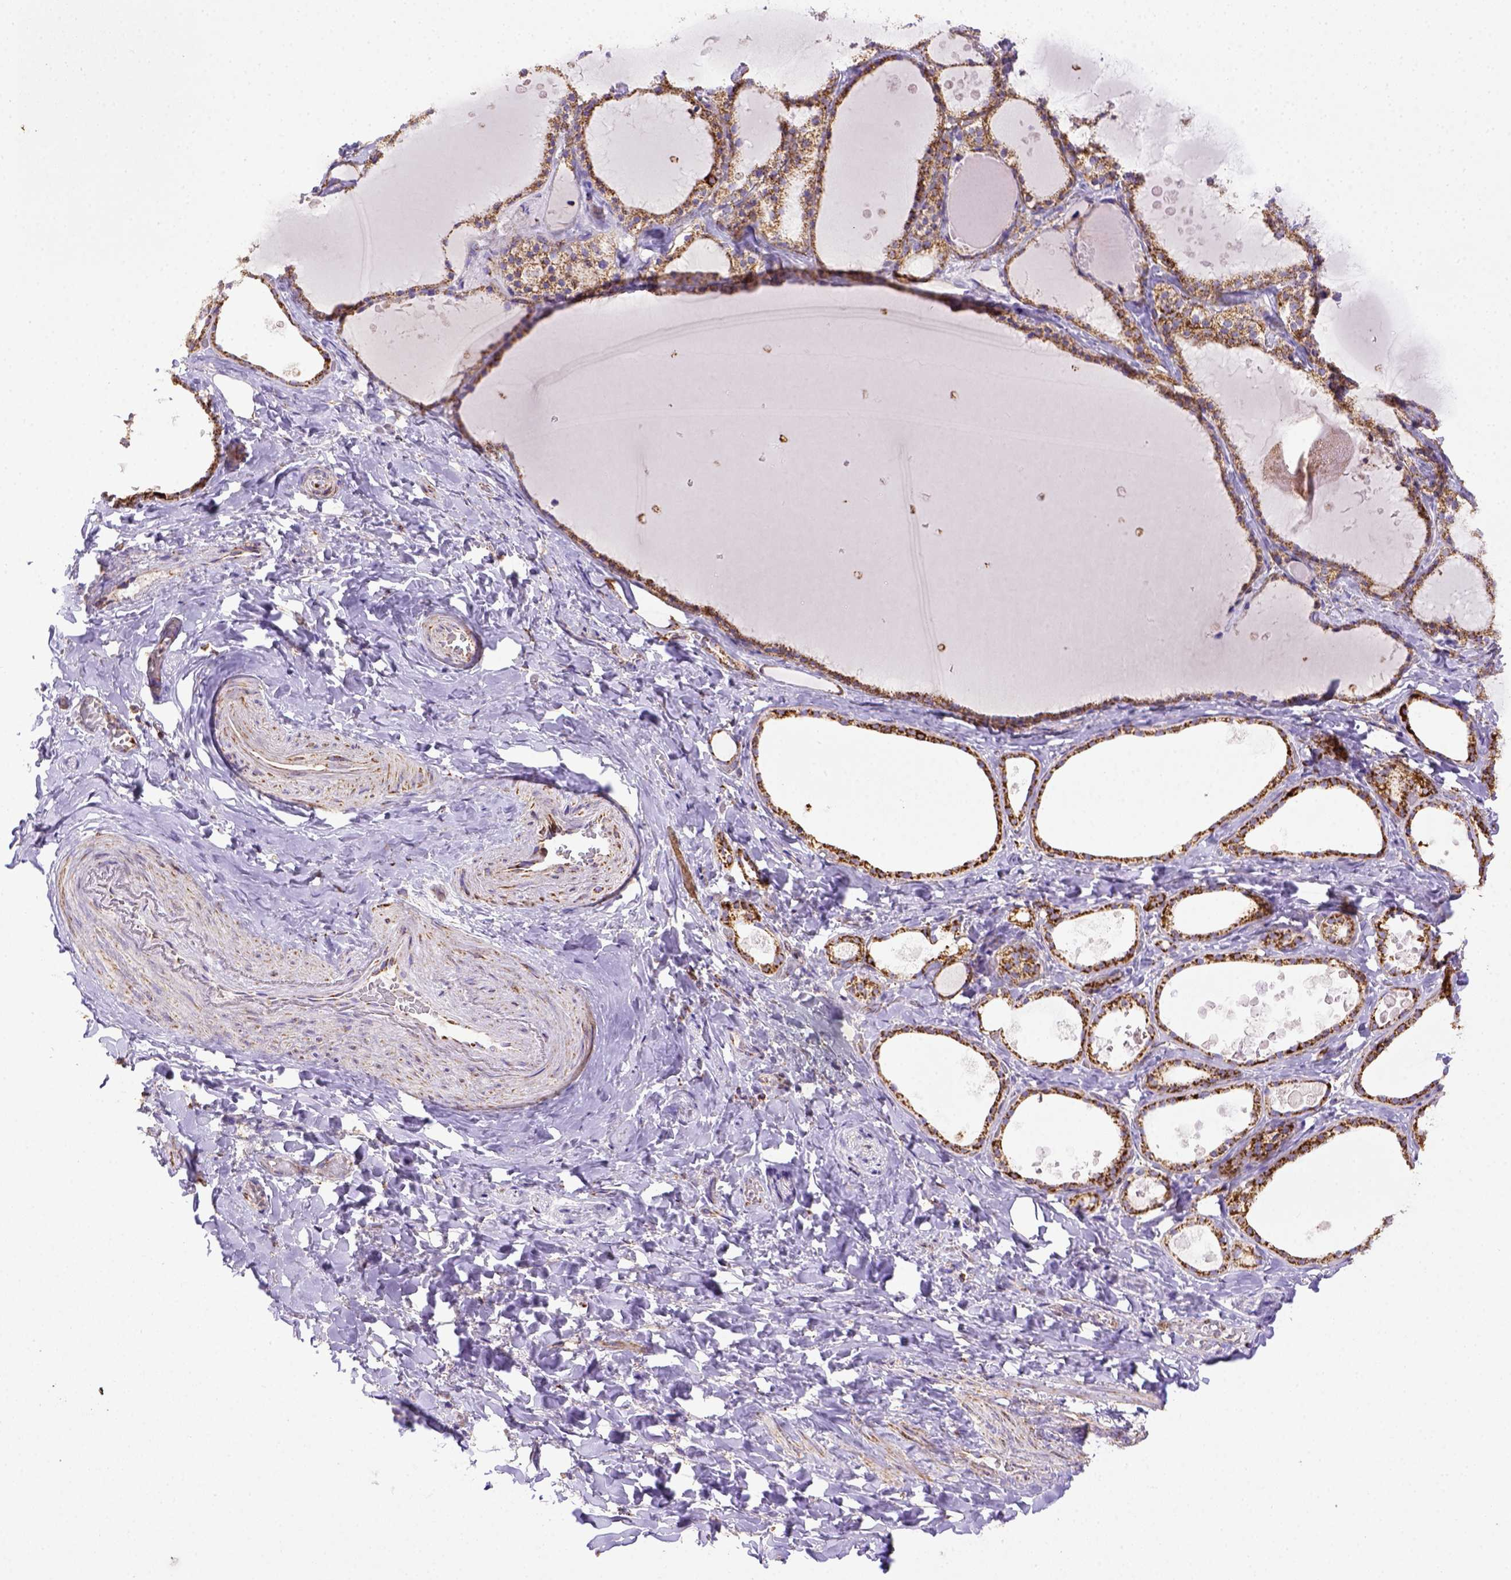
{"staining": {"intensity": "strong", "quantity": ">75%", "location": "cytoplasmic/membranous"}, "tissue": "thyroid gland", "cell_type": "Glandular cells", "image_type": "normal", "snomed": [{"axis": "morphology", "description": "Normal tissue, NOS"}, {"axis": "topography", "description": "Thyroid gland"}], "caption": "Strong cytoplasmic/membranous protein staining is seen in about >75% of glandular cells in thyroid gland. Immunohistochemistry (ihc) stains the protein in brown and the nuclei are stained blue.", "gene": "MT", "patient": {"sex": "female", "age": 56}}